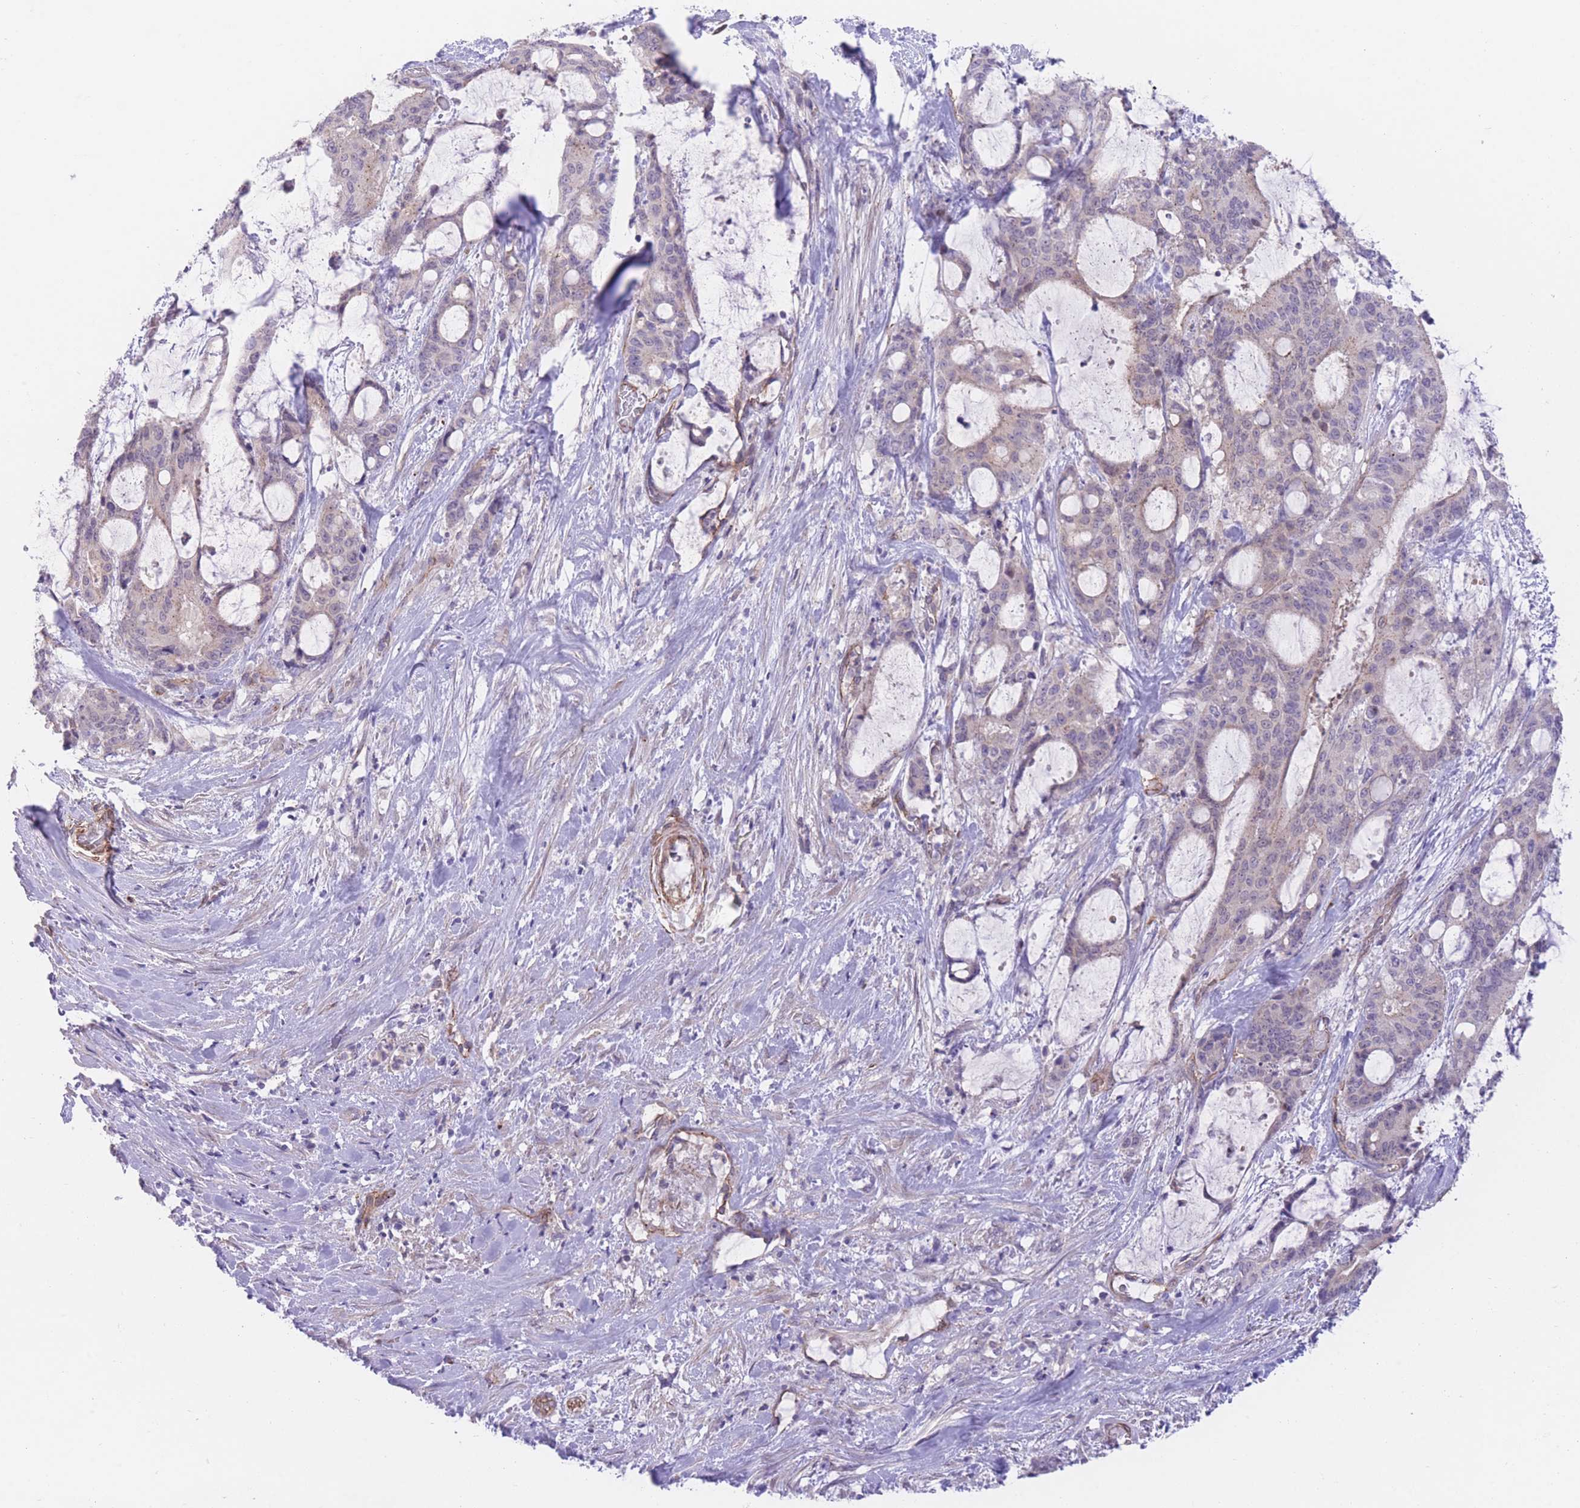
{"staining": {"intensity": "negative", "quantity": "none", "location": "none"}, "tissue": "liver cancer", "cell_type": "Tumor cells", "image_type": "cancer", "snomed": [{"axis": "morphology", "description": "Normal tissue, NOS"}, {"axis": "morphology", "description": "Cholangiocarcinoma"}, {"axis": "topography", "description": "Liver"}, {"axis": "topography", "description": "Peripheral nerve tissue"}], "caption": "Tumor cells are negative for protein expression in human liver cancer.", "gene": "QTRT1", "patient": {"sex": "female", "age": 73}}